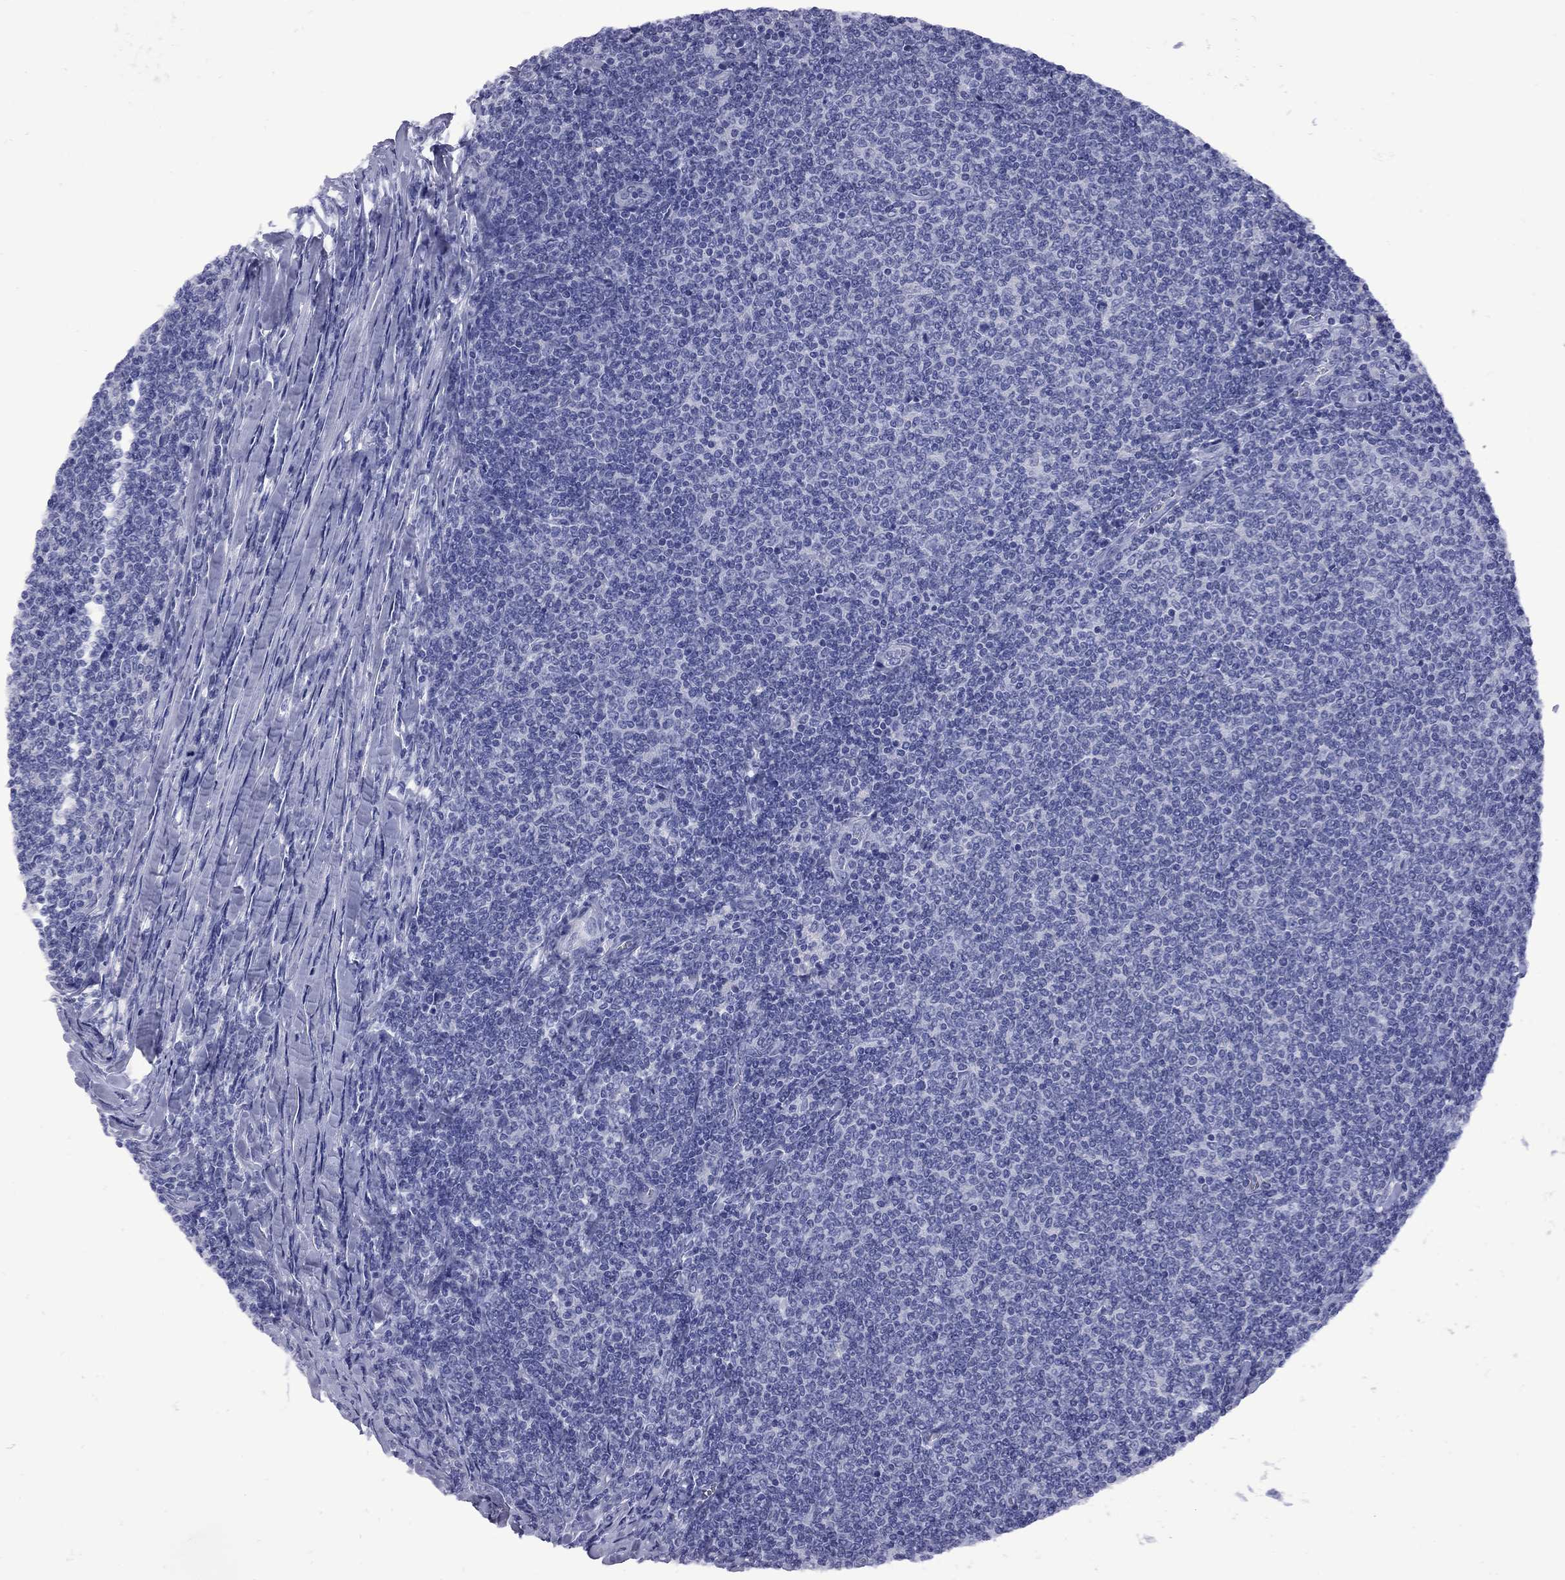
{"staining": {"intensity": "negative", "quantity": "none", "location": "none"}, "tissue": "lymphoma", "cell_type": "Tumor cells", "image_type": "cancer", "snomed": [{"axis": "morphology", "description": "Malignant lymphoma, non-Hodgkin's type, Low grade"}, {"axis": "topography", "description": "Lymph node"}], "caption": "IHC histopathology image of lymphoma stained for a protein (brown), which exhibits no expression in tumor cells.", "gene": "EPPIN", "patient": {"sex": "male", "age": 52}}